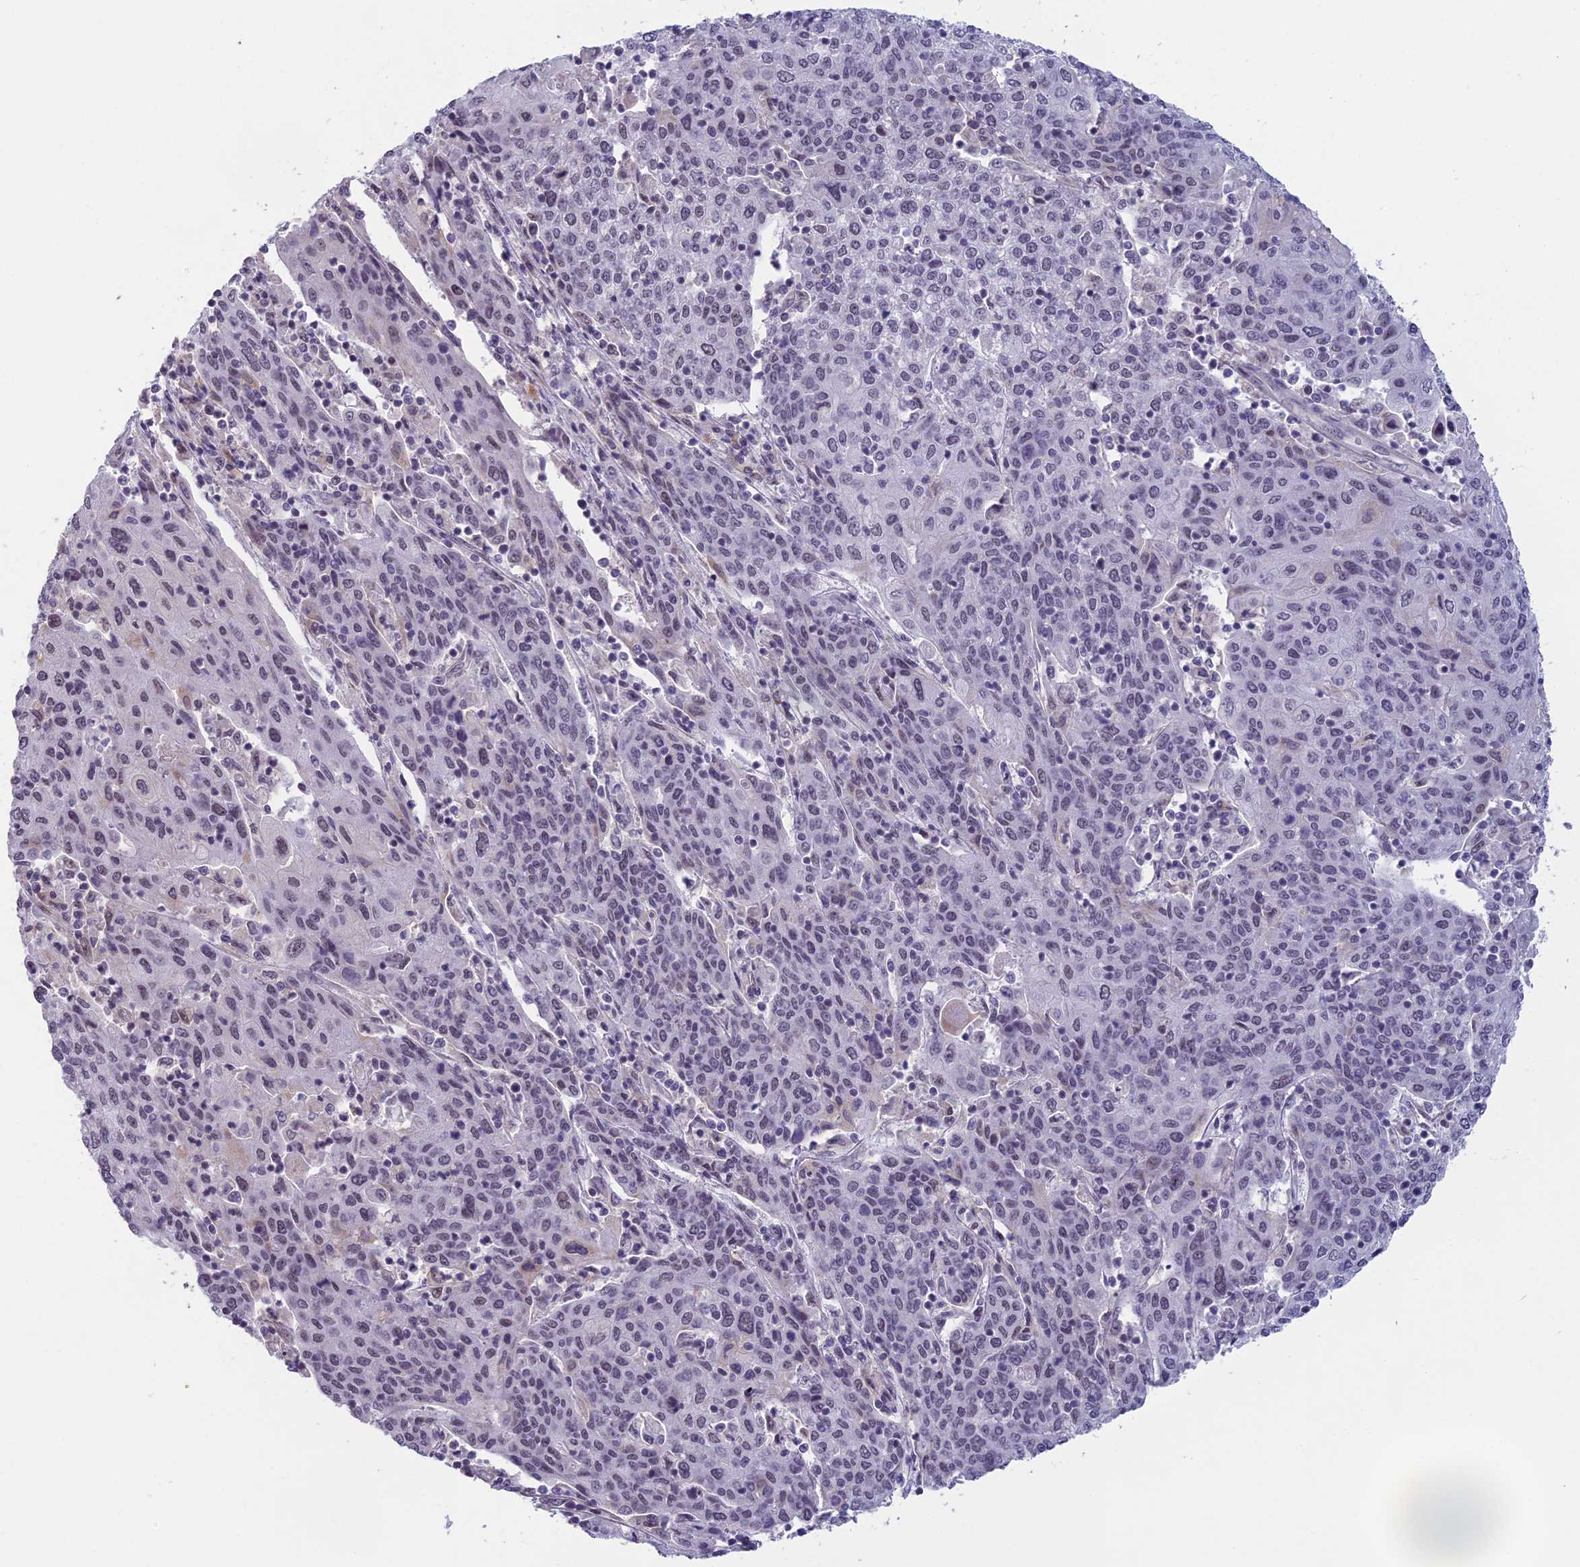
{"staining": {"intensity": "negative", "quantity": "none", "location": "none"}, "tissue": "cervical cancer", "cell_type": "Tumor cells", "image_type": "cancer", "snomed": [{"axis": "morphology", "description": "Squamous cell carcinoma, NOS"}, {"axis": "topography", "description": "Cervix"}], "caption": "Immunohistochemical staining of human cervical cancer (squamous cell carcinoma) reveals no significant positivity in tumor cells. (Immunohistochemistry (ihc), brightfield microscopy, high magnification).", "gene": "MORF4L1", "patient": {"sex": "female", "age": 67}}